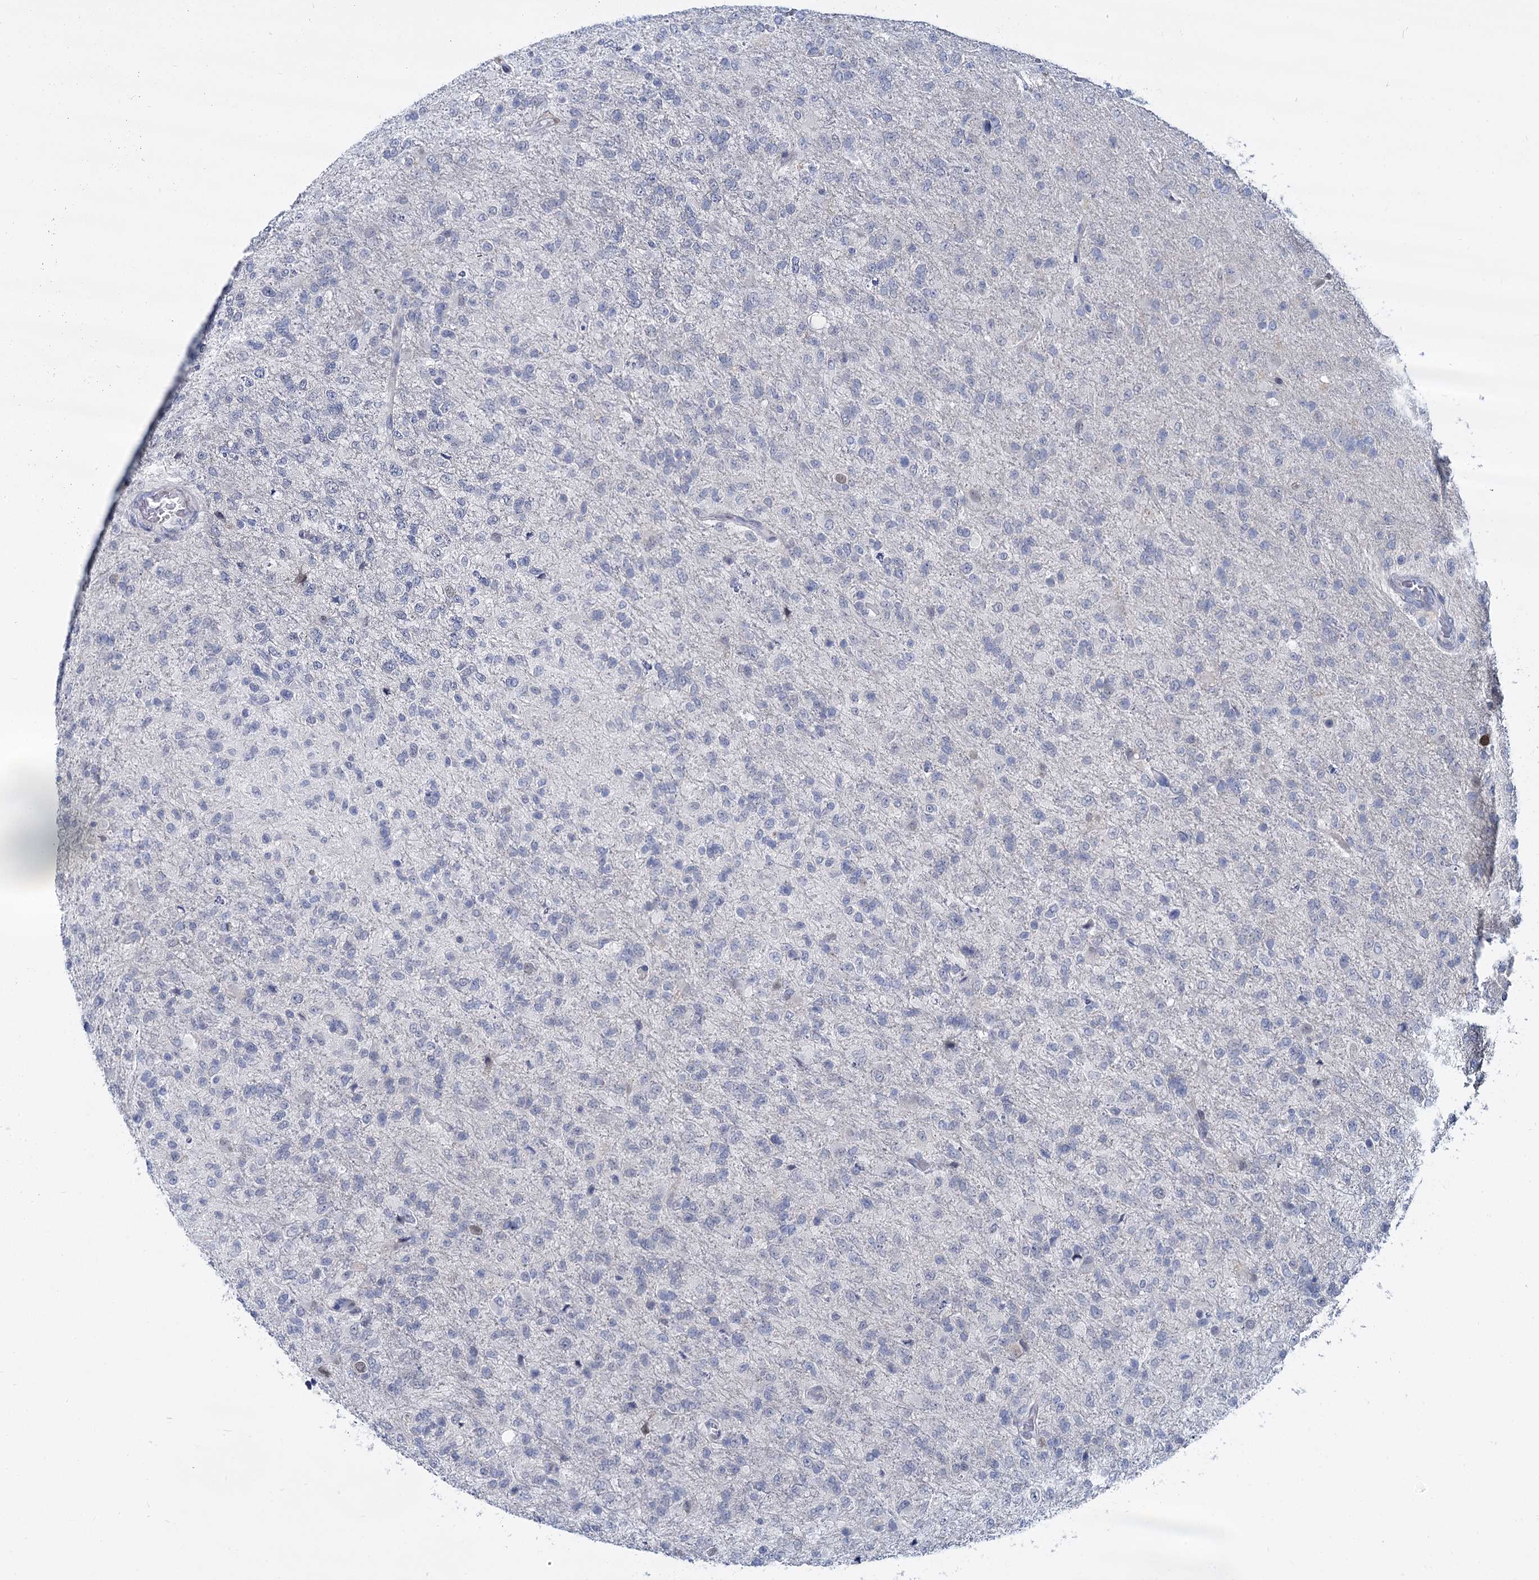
{"staining": {"intensity": "negative", "quantity": "none", "location": "none"}, "tissue": "glioma", "cell_type": "Tumor cells", "image_type": "cancer", "snomed": [{"axis": "morphology", "description": "Glioma, malignant, High grade"}, {"axis": "topography", "description": "Brain"}], "caption": "This is a image of IHC staining of glioma, which shows no expression in tumor cells.", "gene": "ACRBP", "patient": {"sex": "female", "age": 74}}